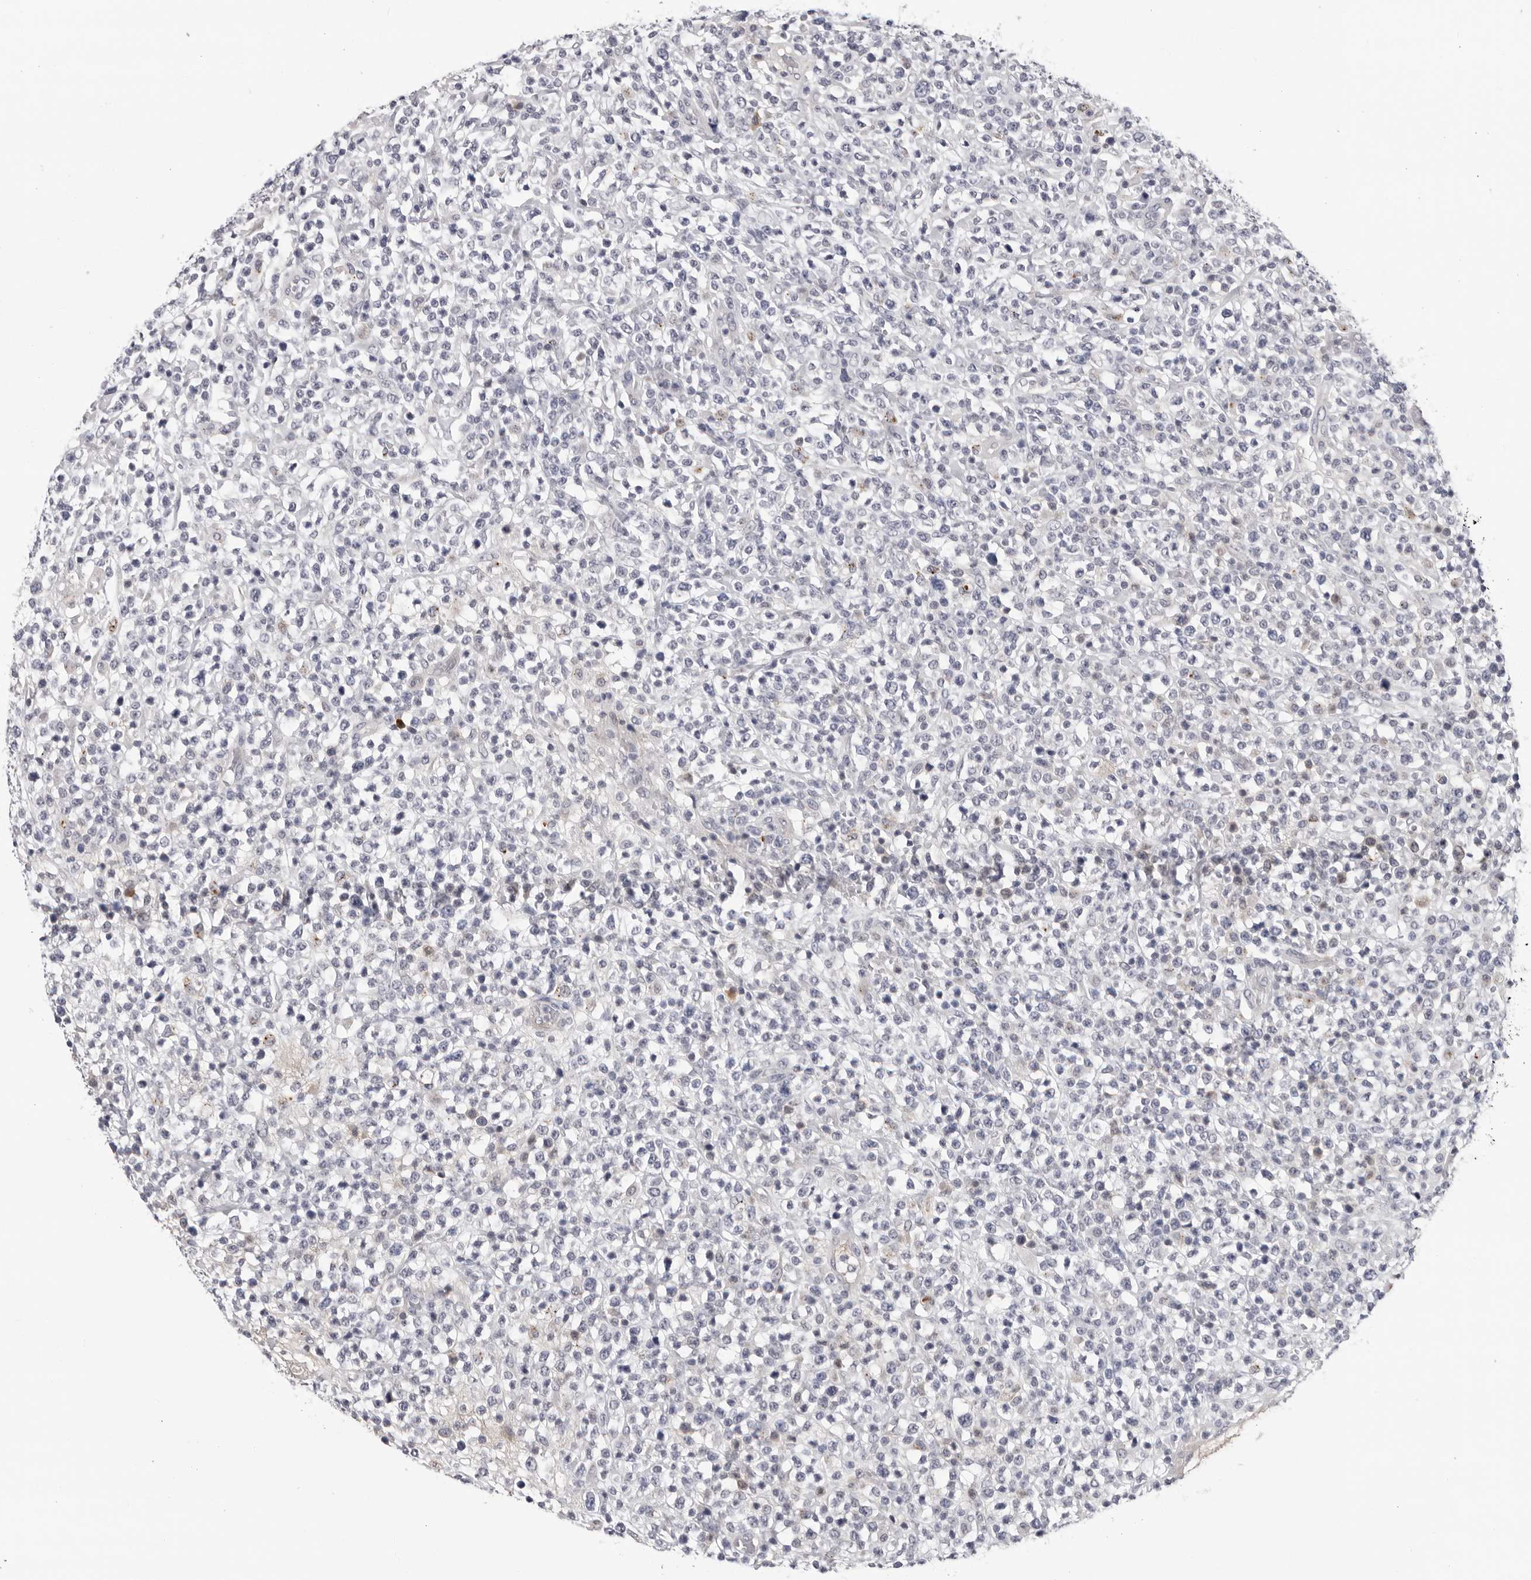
{"staining": {"intensity": "negative", "quantity": "none", "location": "none"}, "tissue": "lymphoma", "cell_type": "Tumor cells", "image_type": "cancer", "snomed": [{"axis": "morphology", "description": "Malignant lymphoma, non-Hodgkin's type, High grade"}, {"axis": "topography", "description": "Colon"}], "caption": "Immunohistochemical staining of lymphoma demonstrates no significant staining in tumor cells.", "gene": "ZNF502", "patient": {"sex": "female", "age": 53}}